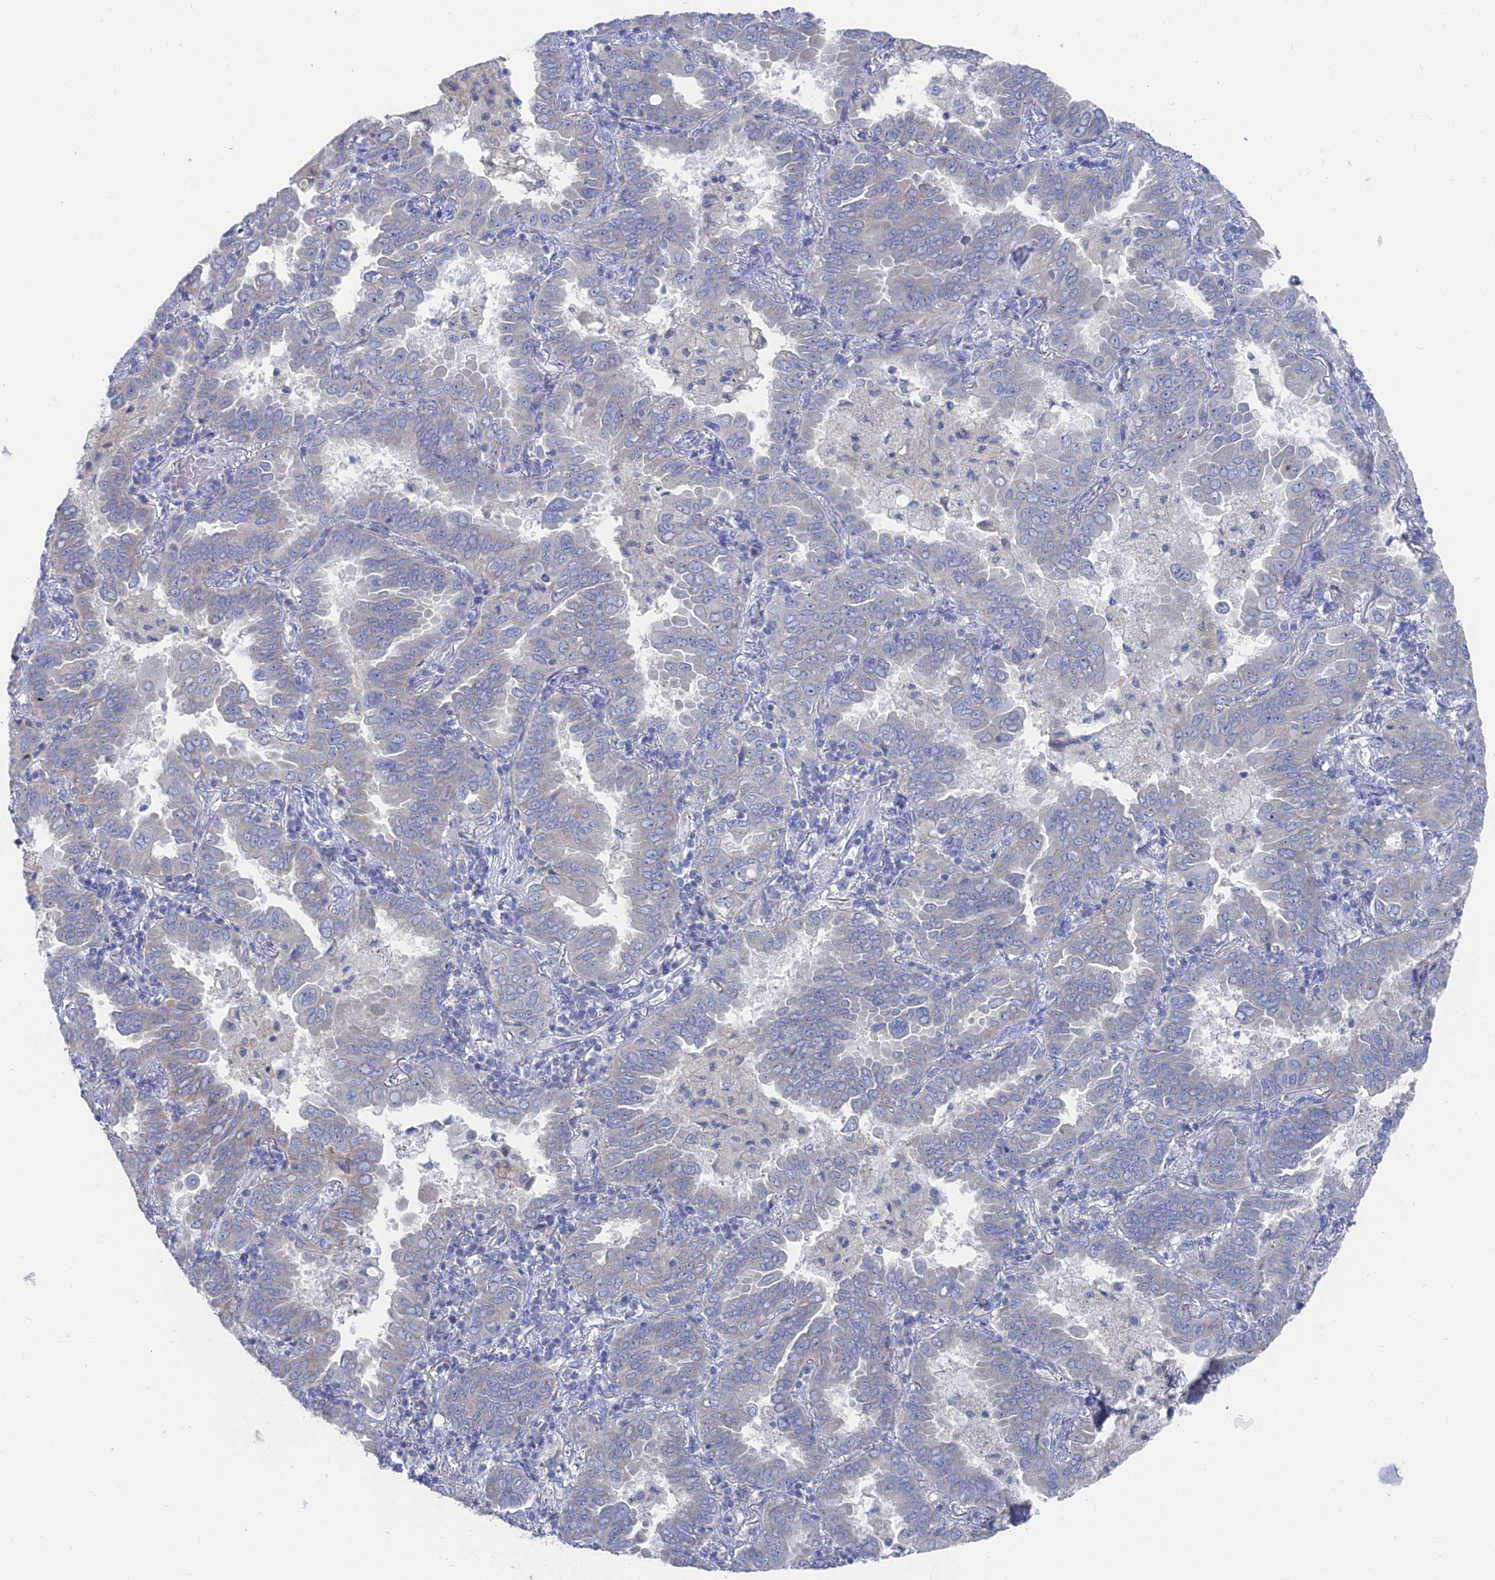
{"staining": {"intensity": "weak", "quantity": "<25%", "location": "cytoplasmic/membranous"}, "tissue": "lung cancer", "cell_type": "Tumor cells", "image_type": "cancer", "snomed": [{"axis": "morphology", "description": "Adenocarcinoma, NOS"}, {"axis": "topography", "description": "Lung"}], "caption": "This is an IHC micrograph of adenocarcinoma (lung). There is no staining in tumor cells.", "gene": "CCDC149", "patient": {"sex": "male", "age": 64}}